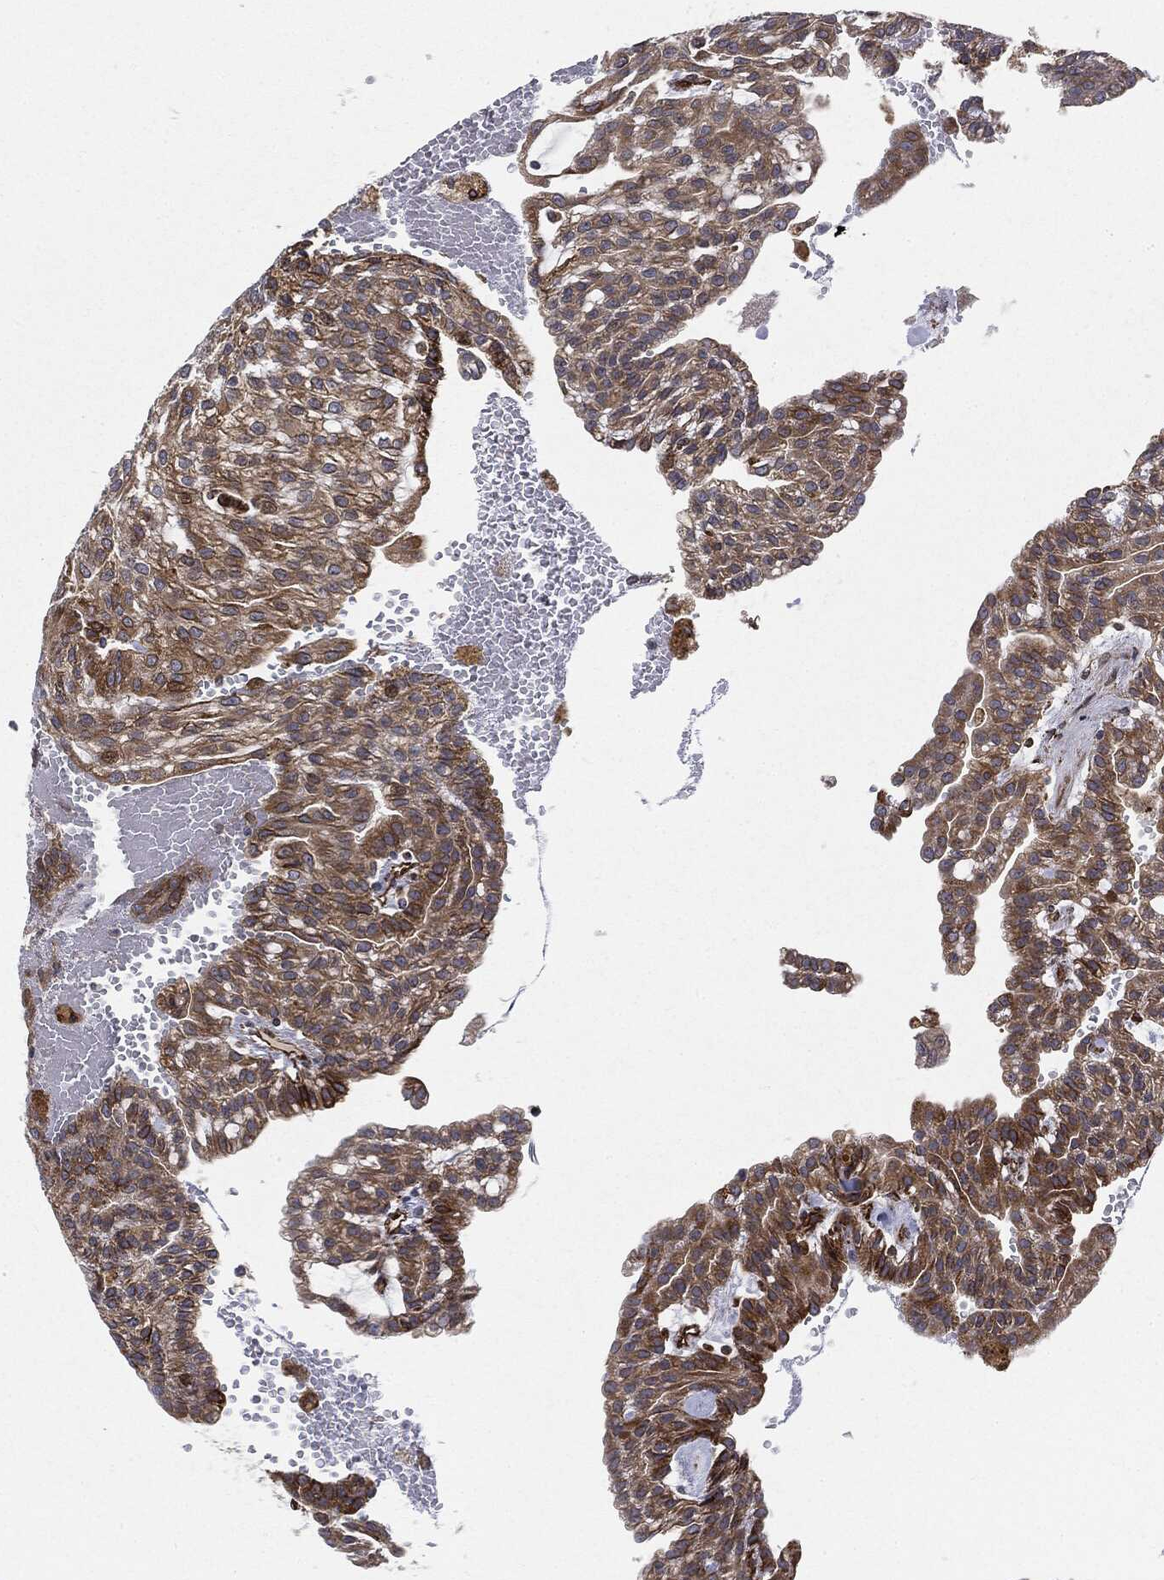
{"staining": {"intensity": "moderate", "quantity": ">75%", "location": "cytoplasmic/membranous"}, "tissue": "renal cancer", "cell_type": "Tumor cells", "image_type": "cancer", "snomed": [{"axis": "morphology", "description": "Adenocarcinoma, NOS"}, {"axis": "topography", "description": "Kidney"}], "caption": "This photomicrograph exhibits IHC staining of human adenocarcinoma (renal), with medium moderate cytoplasmic/membranous expression in approximately >75% of tumor cells.", "gene": "CYLD", "patient": {"sex": "male", "age": 63}}